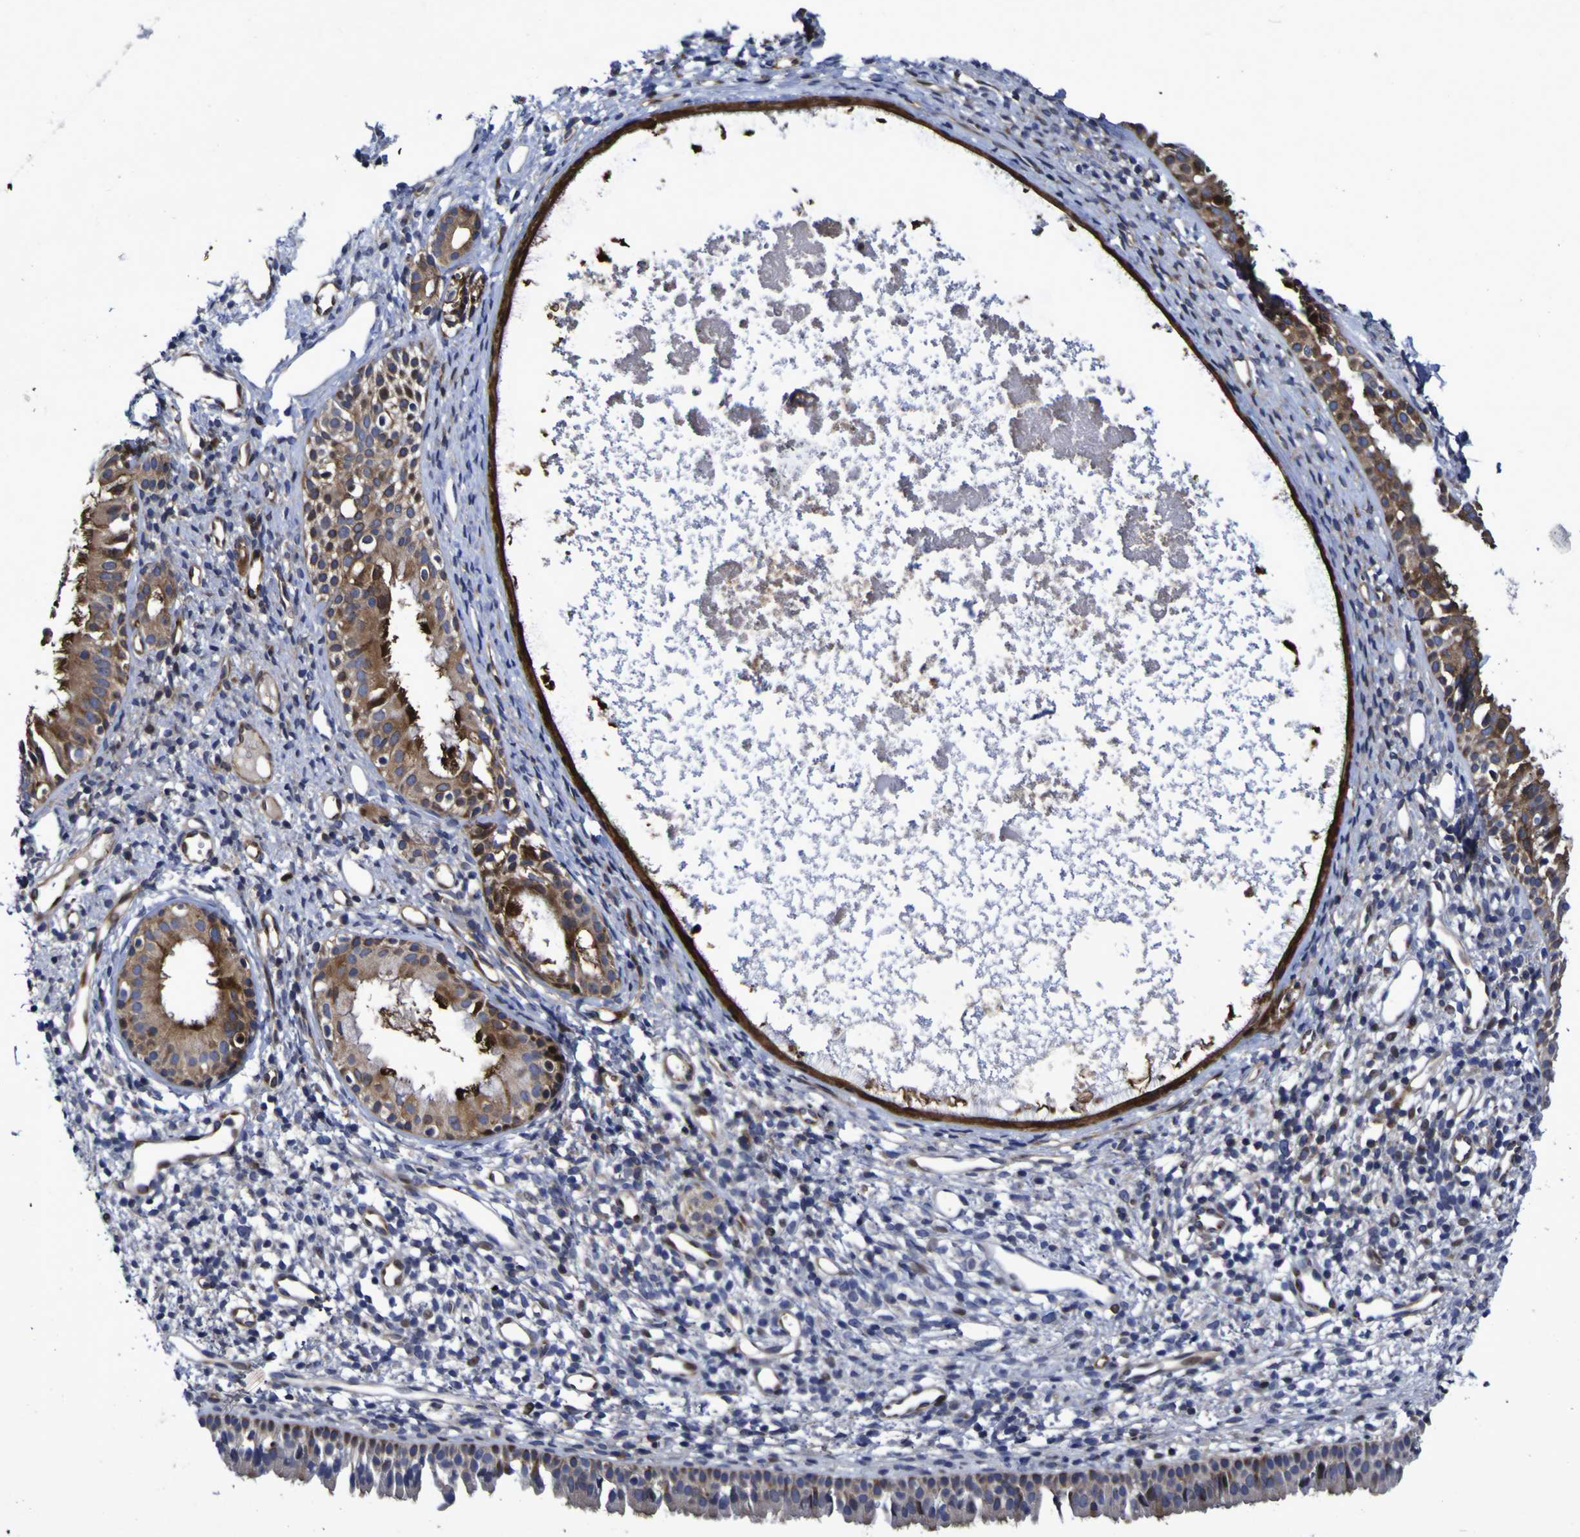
{"staining": {"intensity": "moderate", "quantity": ">75%", "location": "cytoplasmic/membranous,nuclear"}, "tissue": "nasopharynx", "cell_type": "Respiratory epithelial cells", "image_type": "normal", "snomed": [{"axis": "morphology", "description": "Normal tissue, NOS"}, {"axis": "topography", "description": "Nasopharynx"}], "caption": "Brown immunohistochemical staining in normal human nasopharynx reveals moderate cytoplasmic/membranous,nuclear expression in about >75% of respiratory epithelial cells. The staining is performed using DAB (3,3'-diaminobenzidine) brown chromogen to label protein expression. The nuclei are counter-stained blue using hematoxylin.", "gene": "MGLL", "patient": {"sex": "male", "age": 22}}